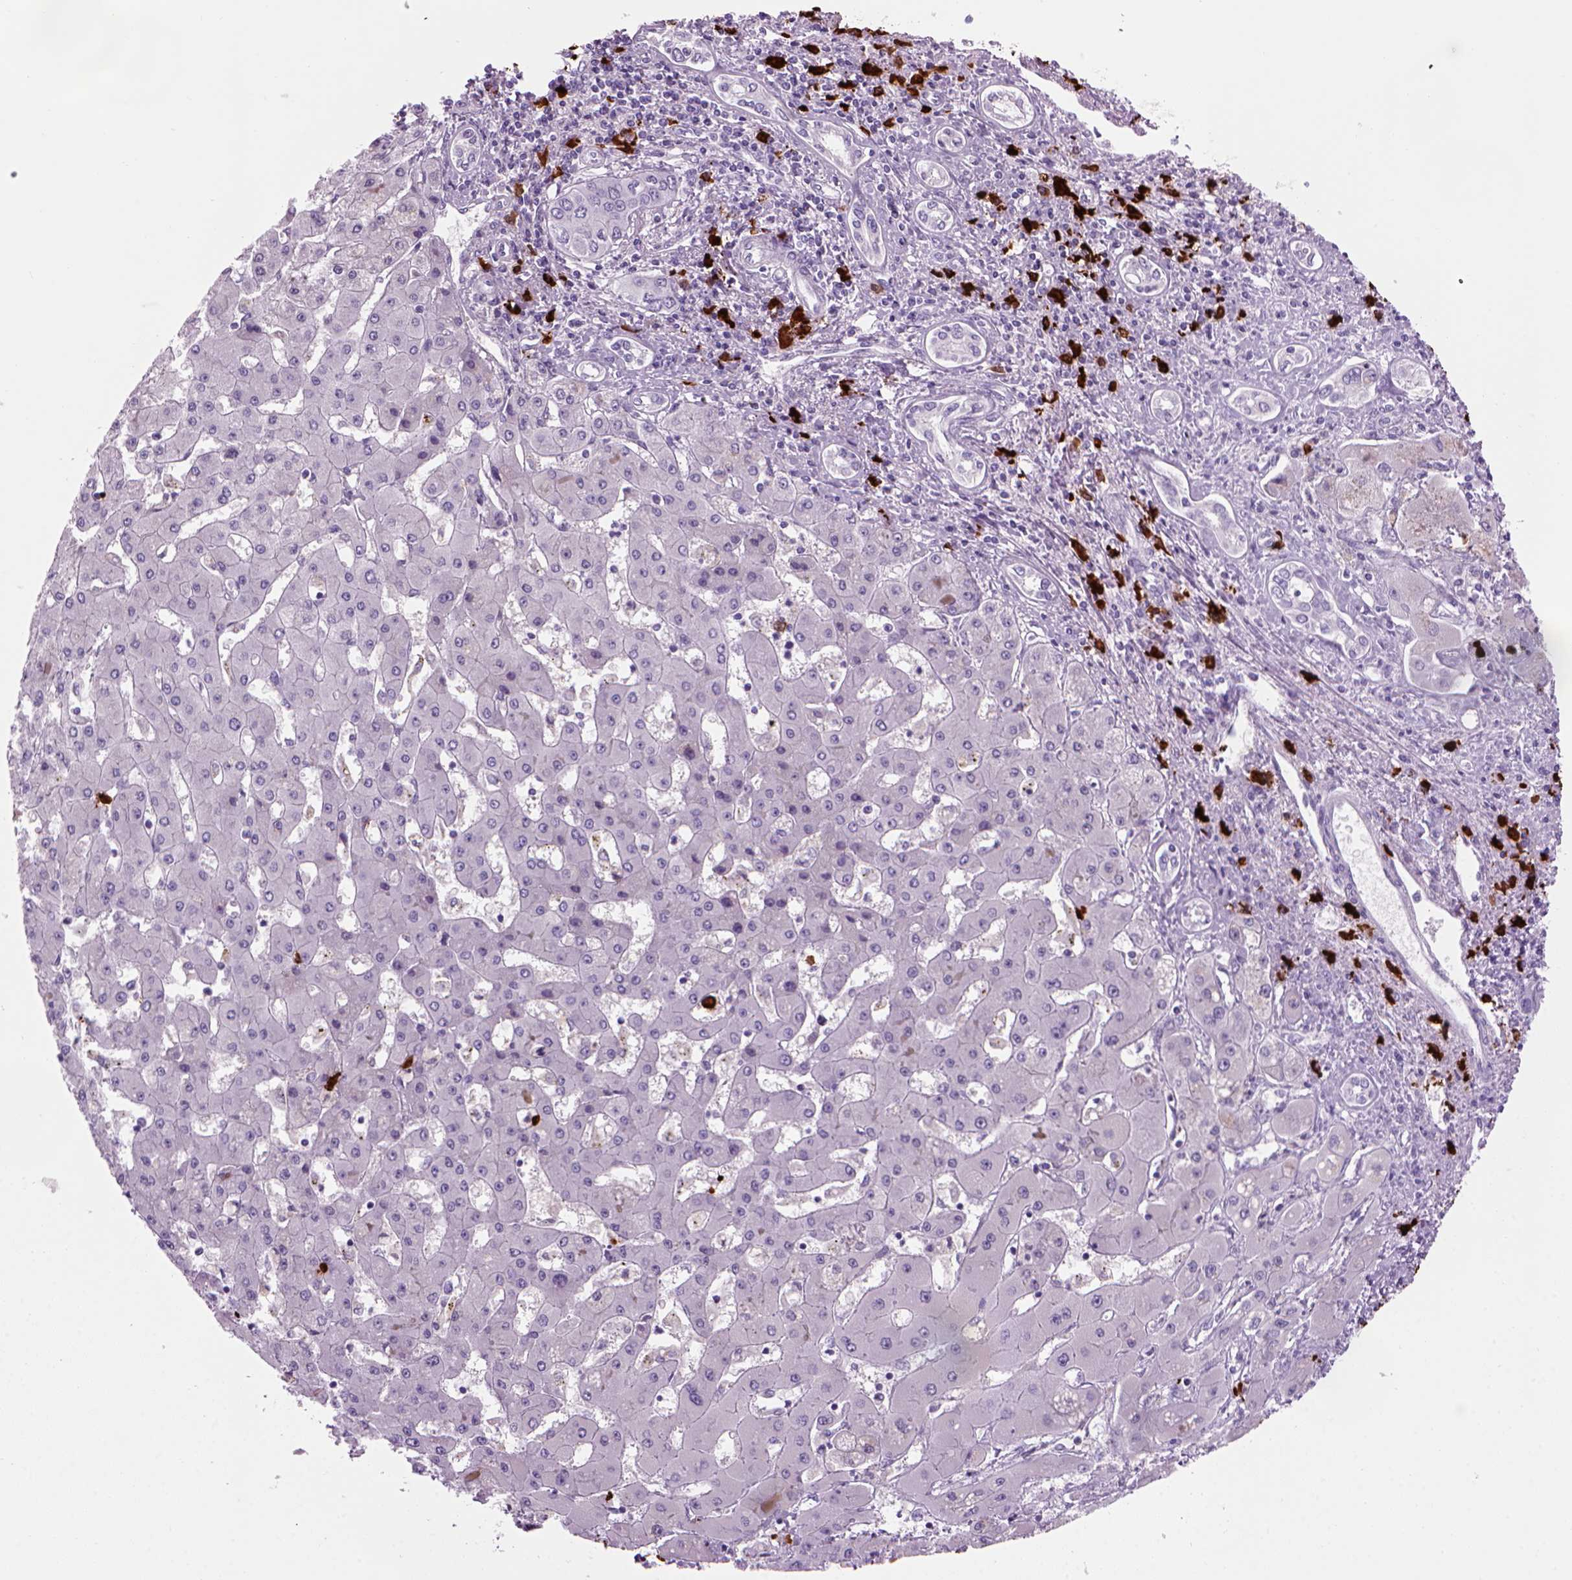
{"staining": {"intensity": "negative", "quantity": "none", "location": "none"}, "tissue": "liver cancer", "cell_type": "Tumor cells", "image_type": "cancer", "snomed": [{"axis": "morphology", "description": "Cholangiocarcinoma"}, {"axis": "topography", "description": "Liver"}], "caption": "A high-resolution photomicrograph shows IHC staining of liver cholangiocarcinoma, which shows no significant staining in tumor cells.", "gene": "MZB1", "patient": {"sex": "male", "age": 67}}